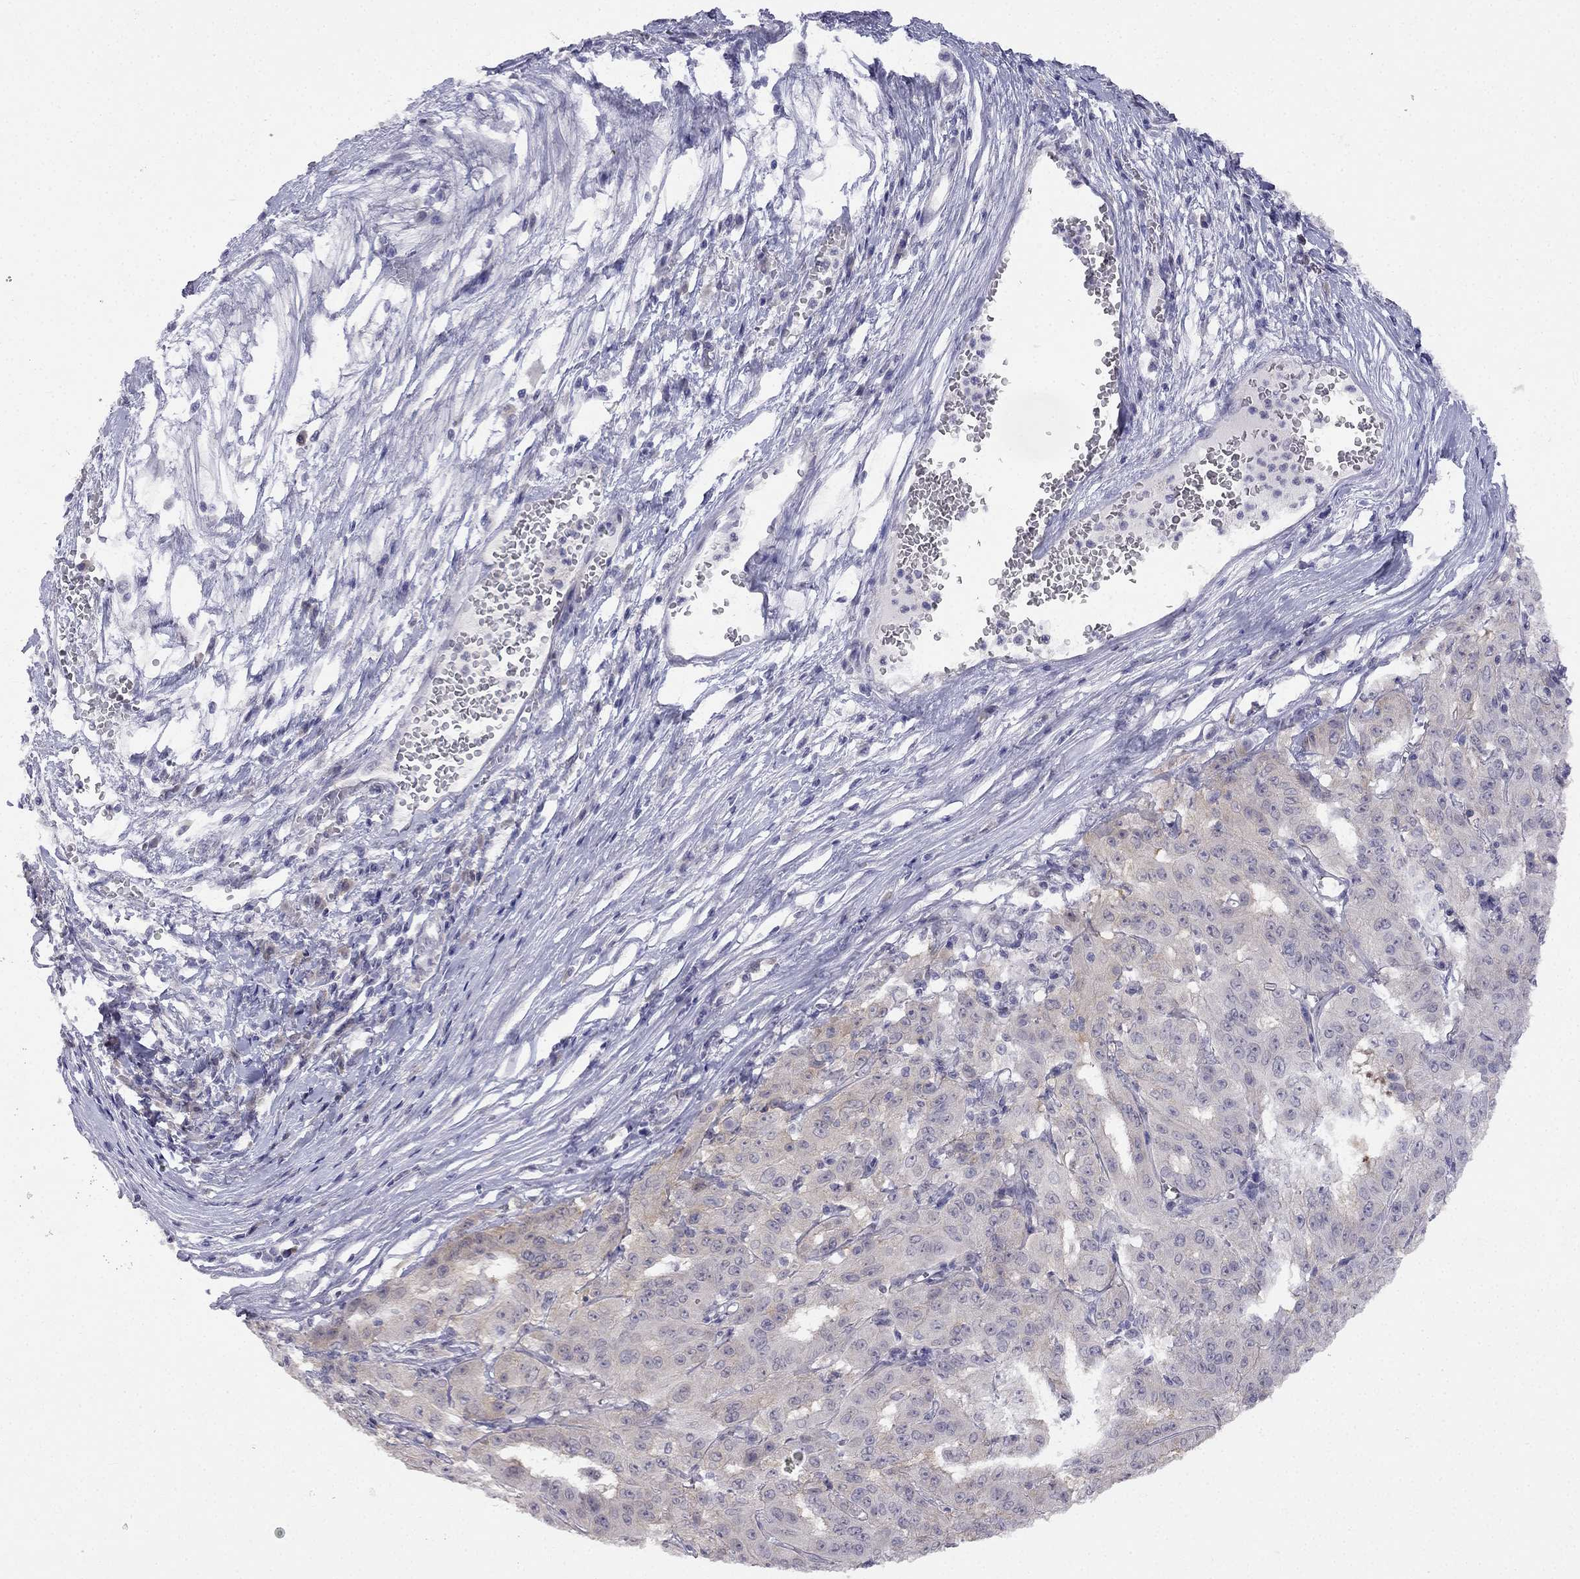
{"staining": {"intensity": "negative", "quantity": "none", "location": "none"}, "tissue": "pancreatic cancer", "cell_type": "Tumor cells", "image_type": "cancer", "snomed": [{"axis": "morphology", "description": "Adenocarcinoma, NOS"}, {"axis": "topography", "description": "Pancreas"}], "caption": "Tumor cells are negative for protein expression in human pancreatic cancer. (DAB immunohistochemistry (IHC) with hematoxylin counter stain).", "gene": "C16orf89", "patient": {"sex": "male", "age": 63}}